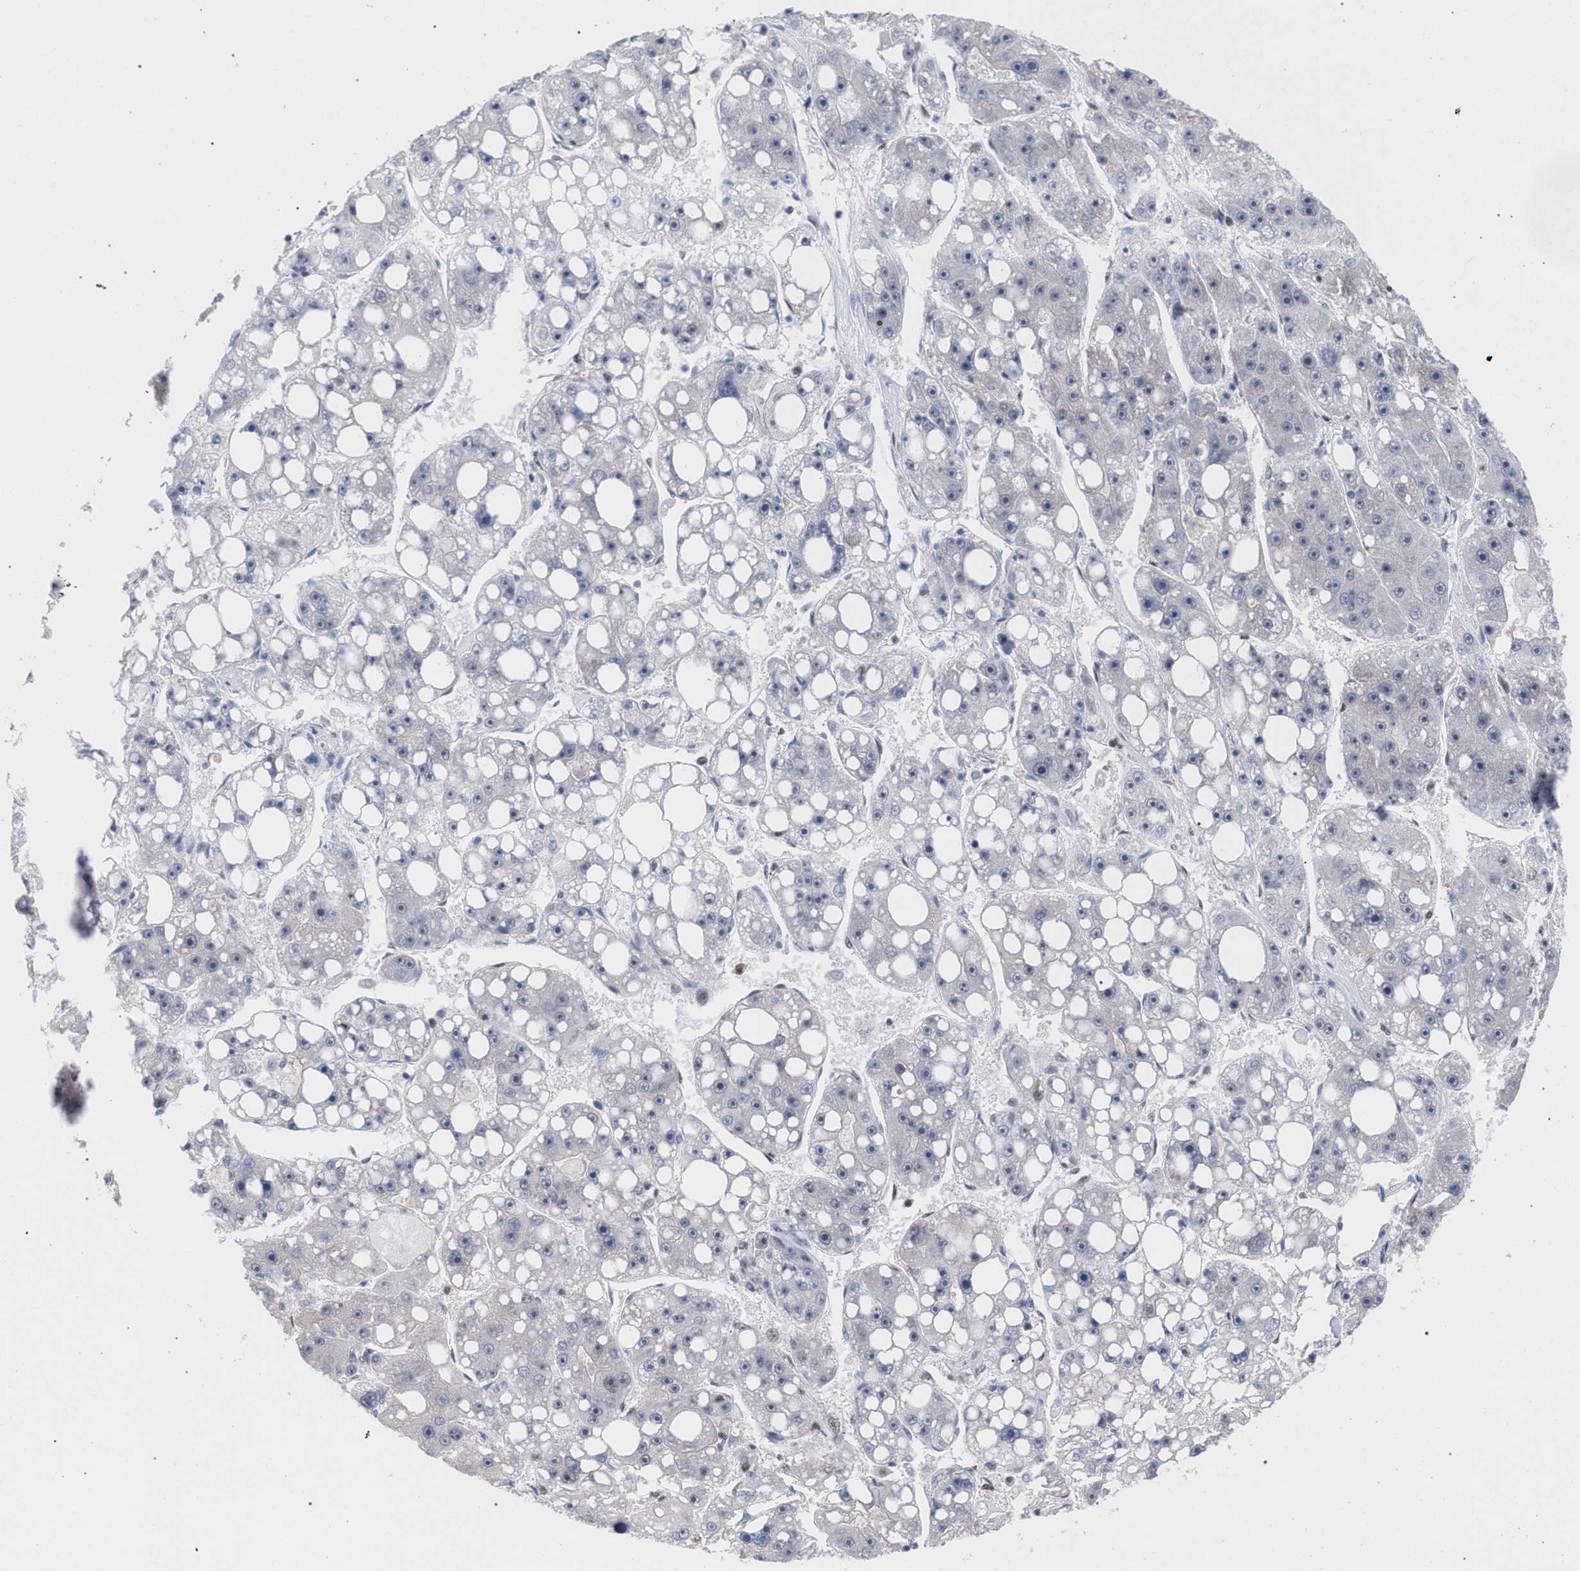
{"staining": {"intensity": "negative", "quantity": "none", "location": "none"}, "tissue": "liver cancer", "cell_type": "Tumor cells", "image_type": "cancer", "snomed": [{"axis": "morphology", "description": "Carcinoma, Hepatocellular, NOS"}, {"axis": "topography", "description": "Liver"}], "caption": "DAB immunohistochemical staining of liver hepatocellular carcinoma reveals no significant expression in tumor cells.", "gene": "SCAF4", "patient": {"sex": "female", "age": 61}}